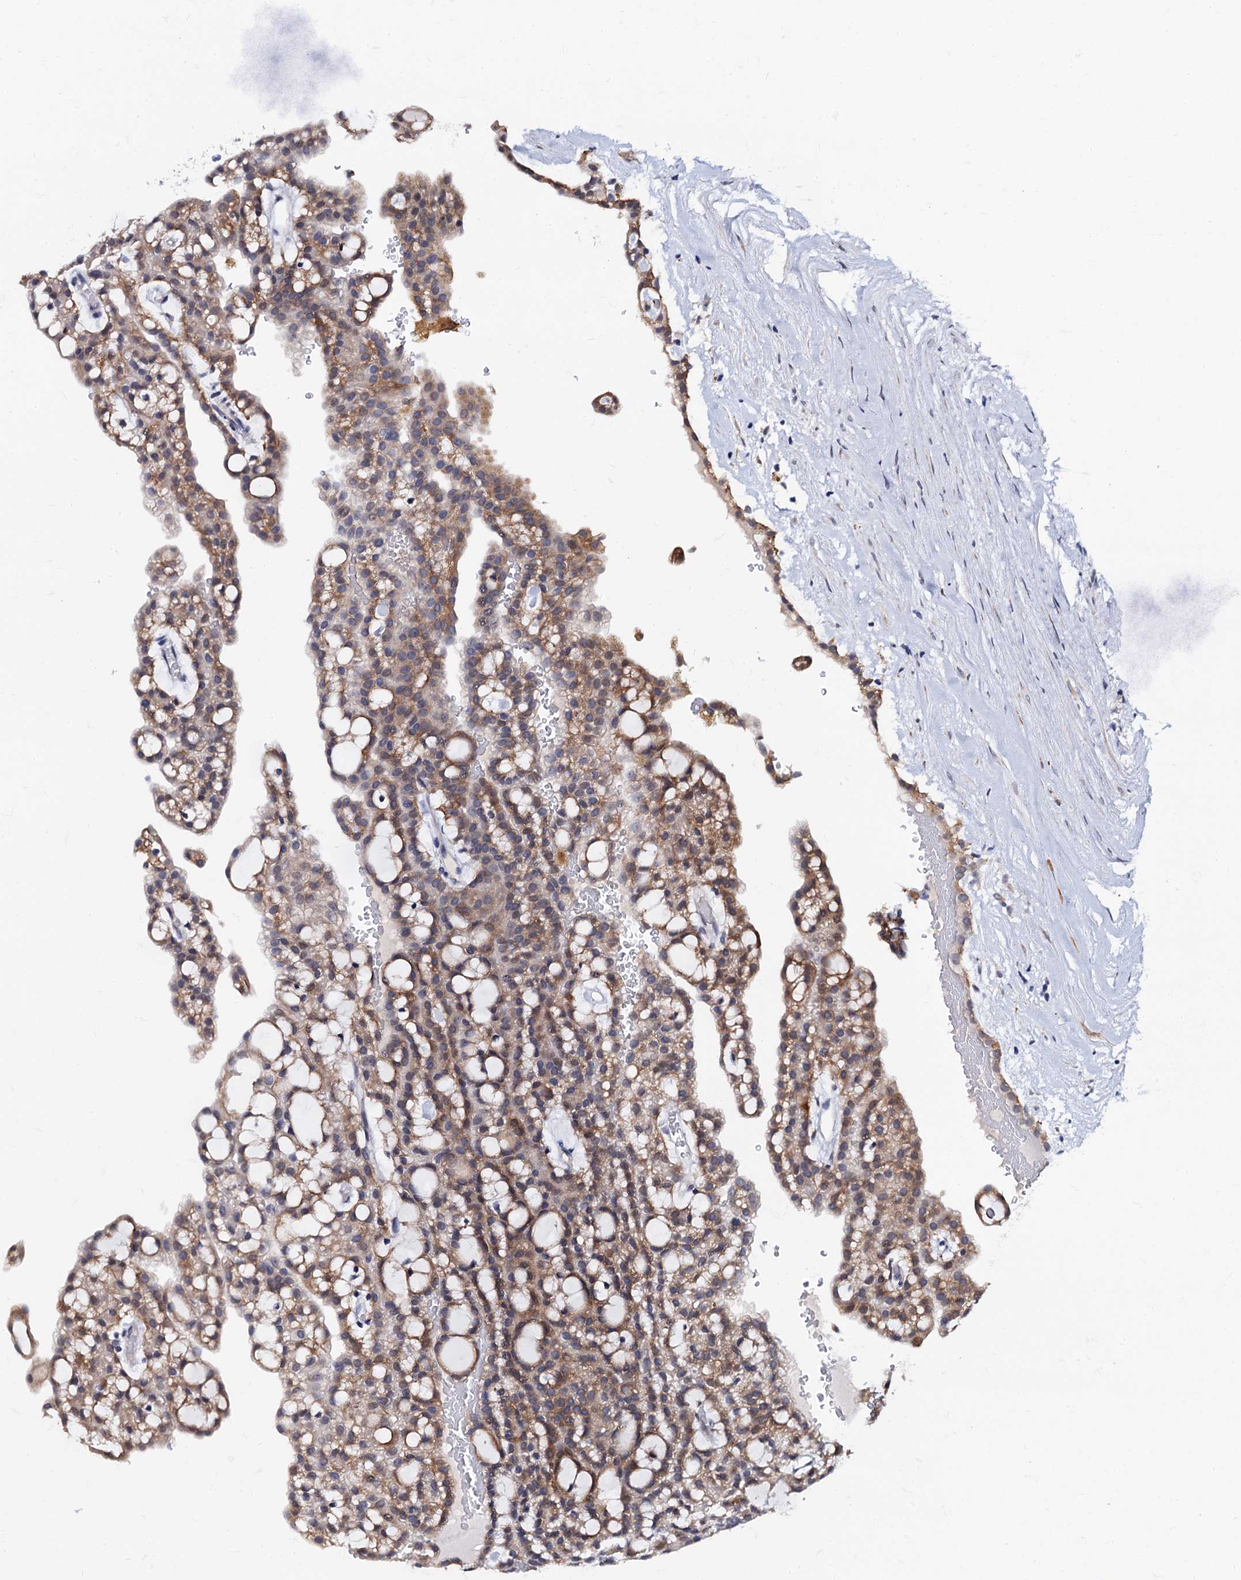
{"staining": {"intensity": "moderate", "quantity": ">75%", "location": "cytoplasmic/membranous"}, "tissue": "renal cancer", "cell_type": "Tumor cells", "image_type": "cancer", "snomed": [{"axis": "morphology", "description": "Adenocarcinoma, NOS"}, {"axis": "topography", "description": "Kidney"}], "caption": "Renal adenocarcinoma stained with IHC displays moderate cytoplasmic/membranous positivity in approximately >75% of tumor cells.", "gene": "SLC7A10", "patient": {"sex": "male", "age": 63}}